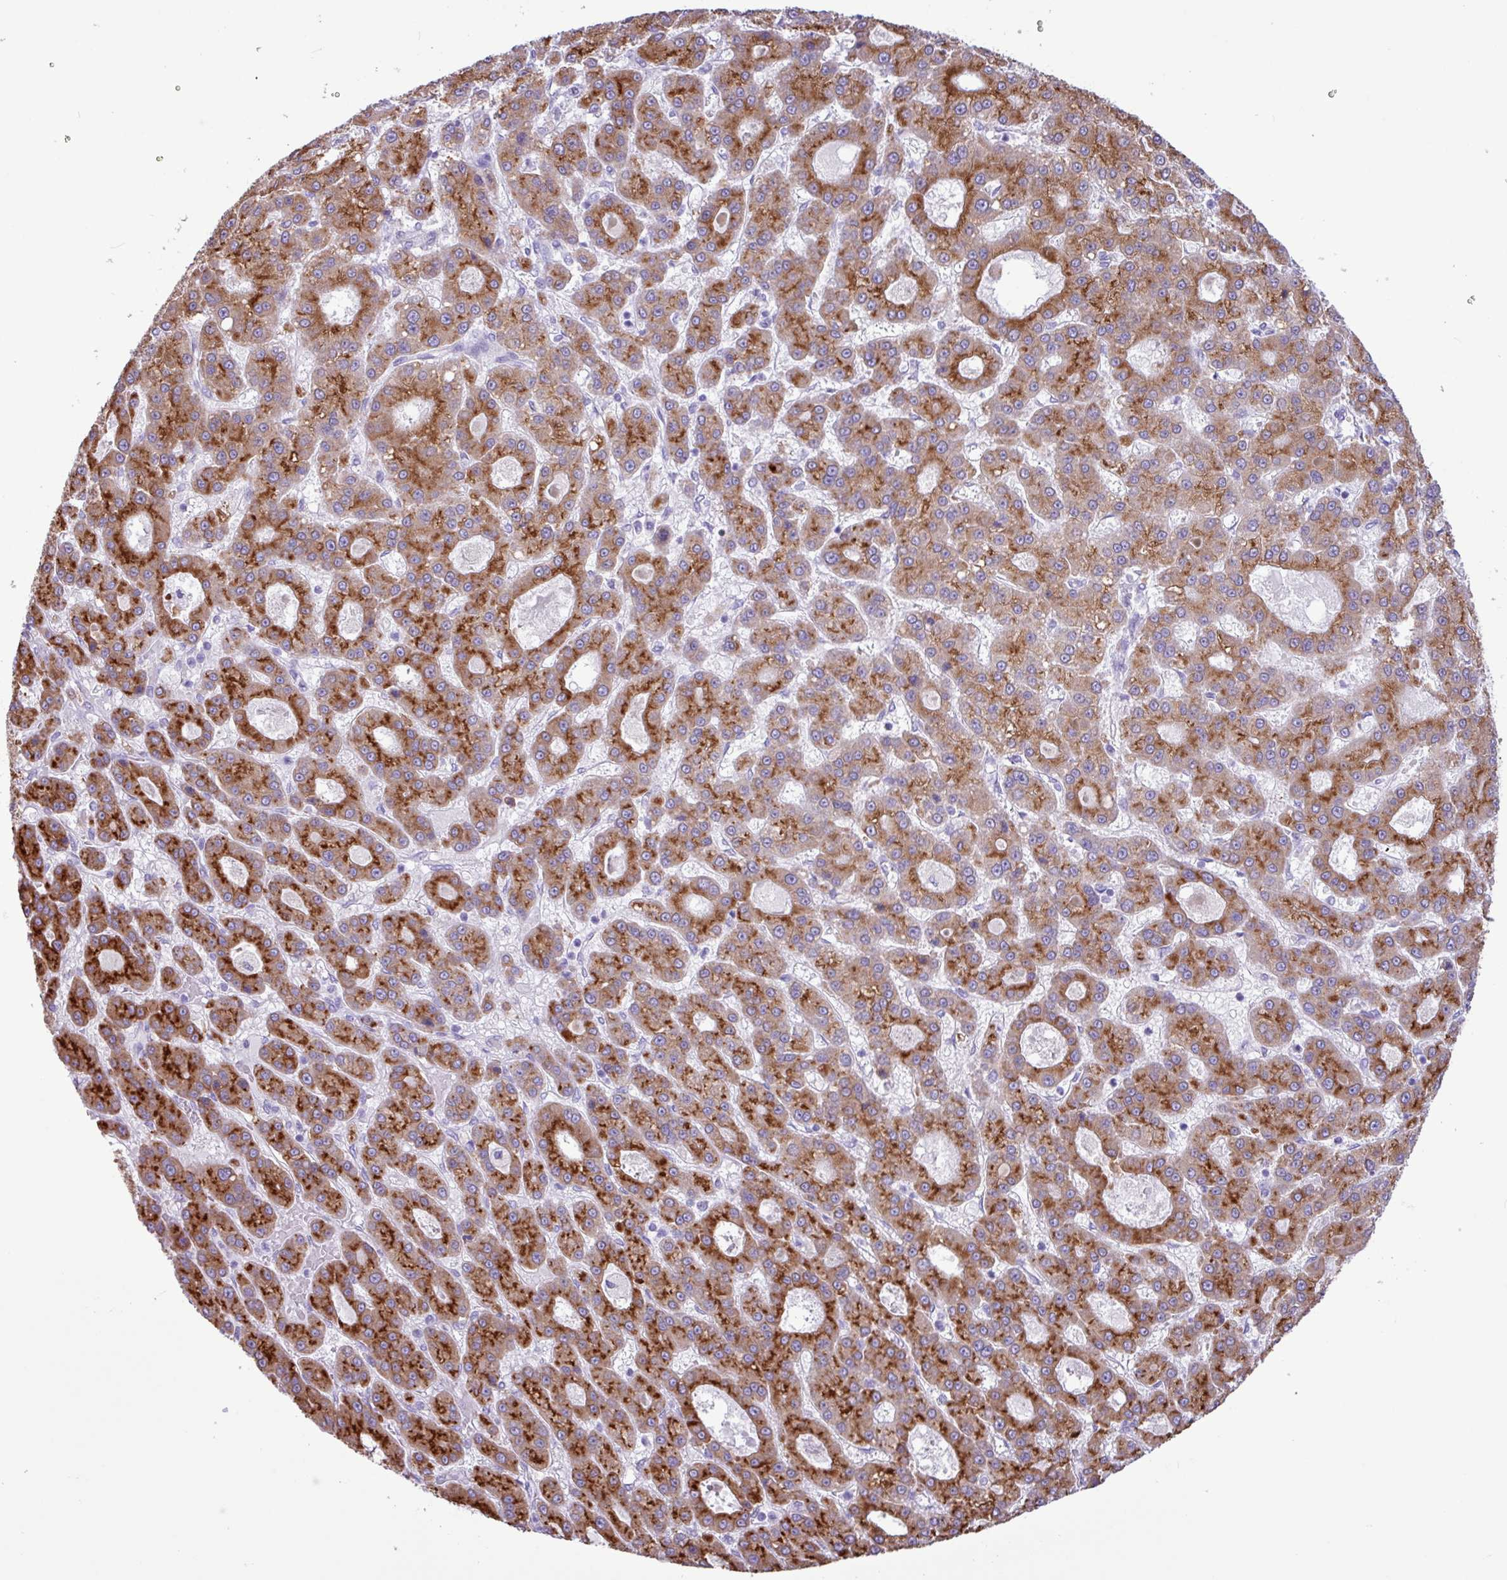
{"staining": {"intensity": "strong", "quantity": ">75%", "location": "cytoplasmic/membranous"}, "tissue": "liver cancer", "cell_type": "Tumor cells", "image_type": "cancer", "snomed": [{"axis": "morphology", "description": "Carcinoma, Hepatocellular, NOS"}, {"axis": "topography", "description": "Liver"}], "caption": "There is high levels of strong cytoplasmic/membranous positivity in tumor cells of liver cancer, as demonstrated by immunohistochemical staining (brown color).", "gene": "SLC38A1", "patient": {"sex": "male", "age": 70}}